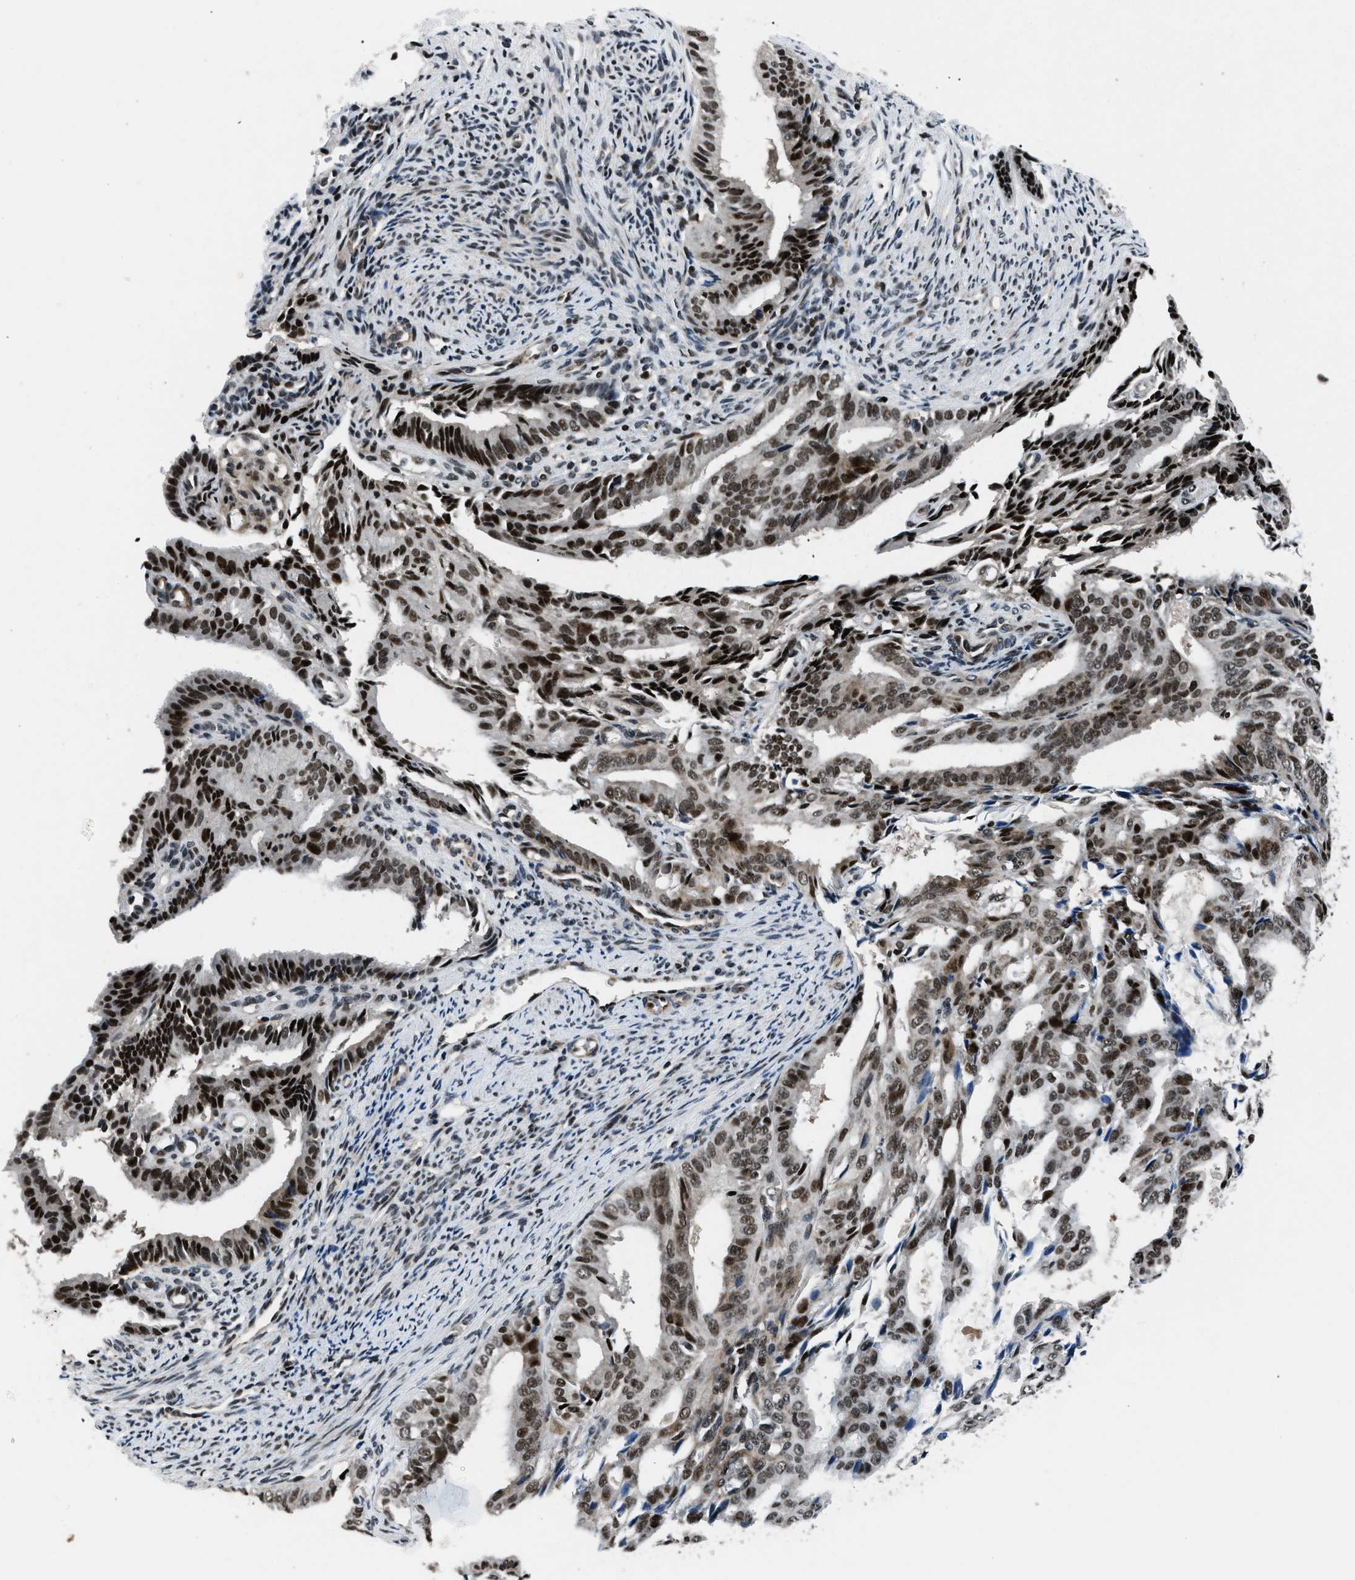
{"staining": {"intensity": "strong", "quantity": ">75%", "location": "nuclear"}, "tissue": "endometrial cancer", "cell_type": "Tumor cells", "image_type": "cancer", "snomed": [{"axis": "morphology", "description": "Adenocarcinoma, NOS"}, {"axis": "topography", "description": "Endometrium"}], "caption": "Tumor cells display high levels of strong nuclear positivity in approximately >75% of cells in human endometrial cancer.", "gene": "SMARCB1", "patient": {"sex": "female", "age": 58}}